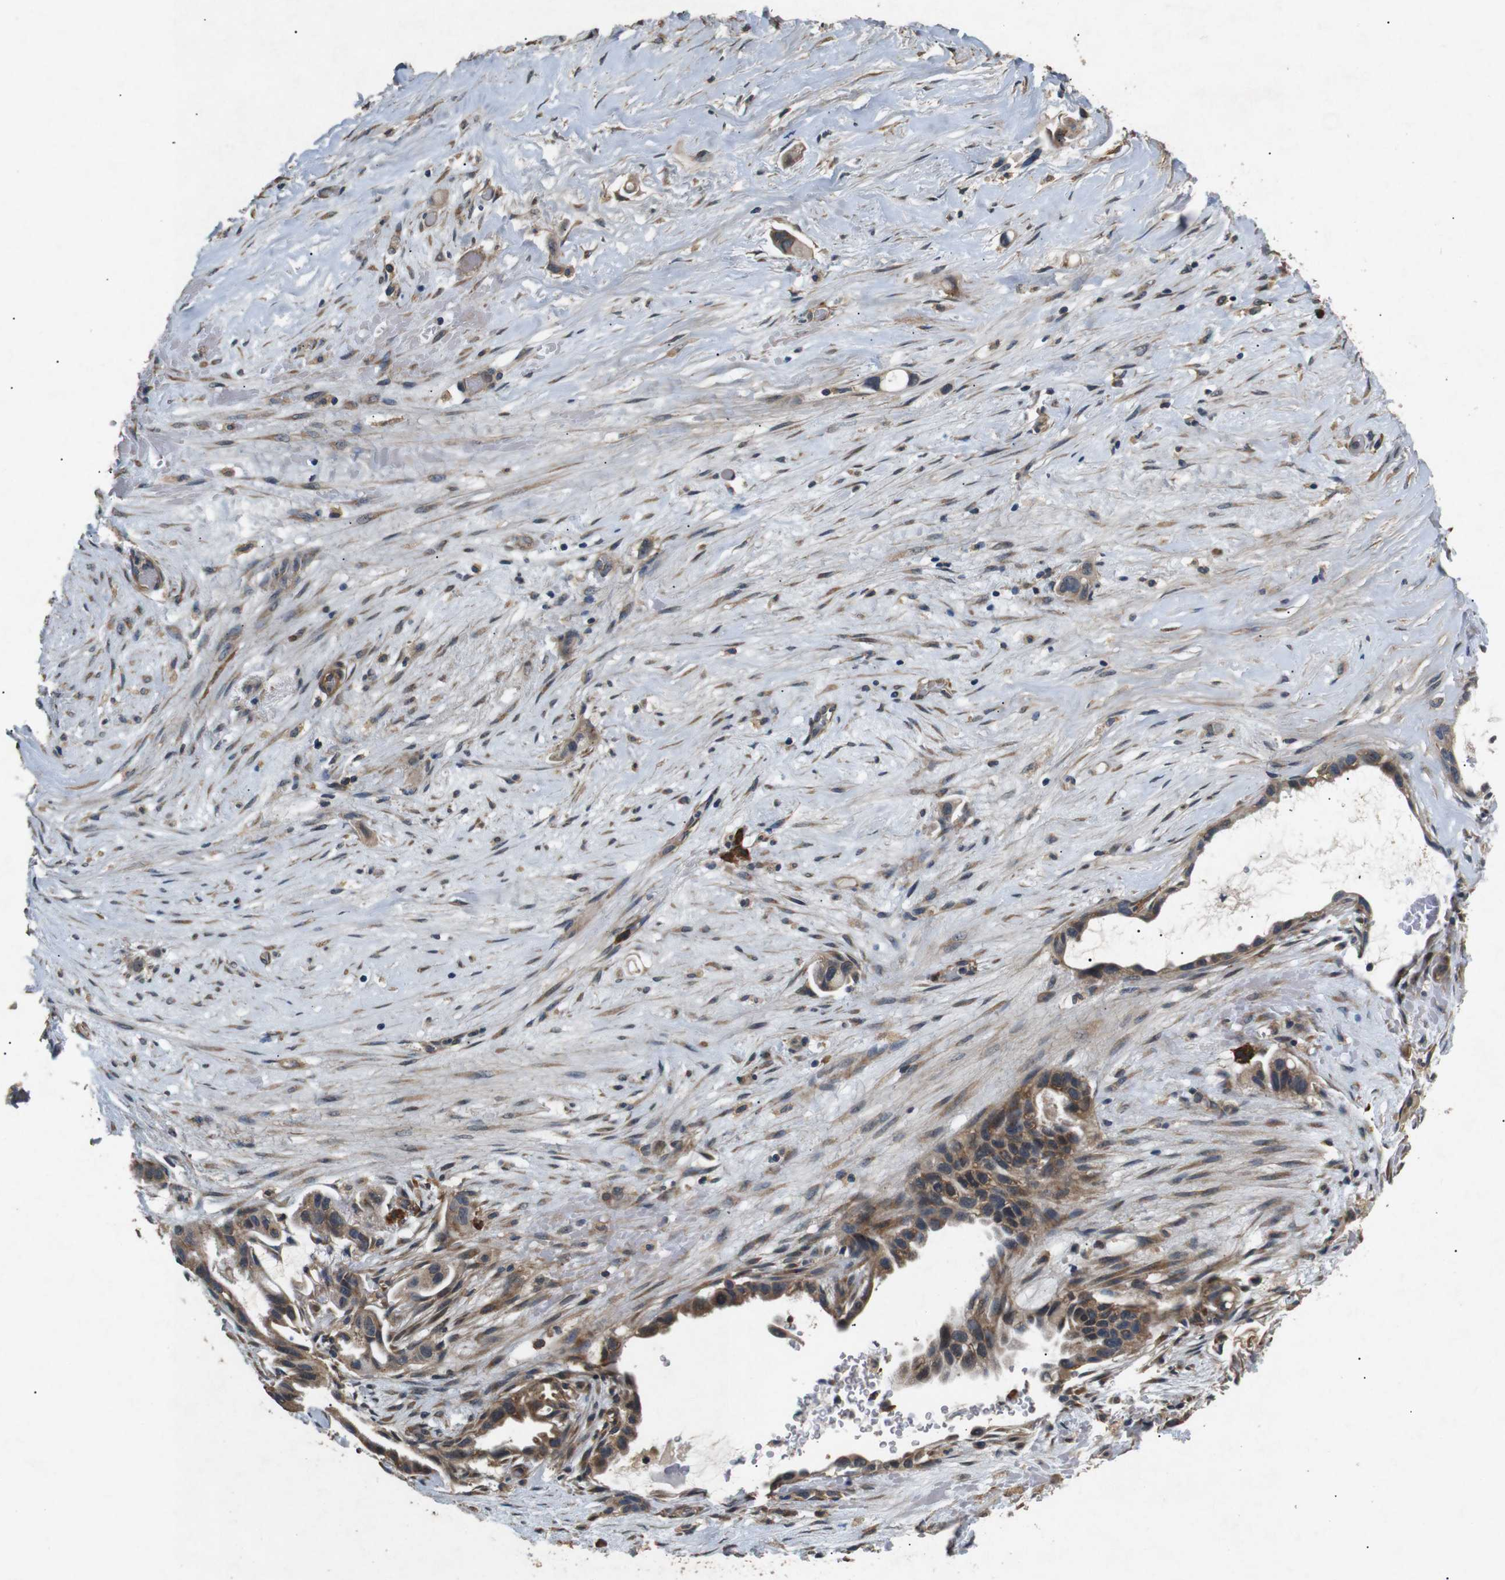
{"staining": {"intensity": "moderate", "quantity": ">75%", "location": "cytoplasmic/membranous"}, "tissue": "liver cancer", "cell_type": "Tumor cells", "image_type": "cancer", "snomed": [{"axis": "morphology", "description": "Cholangiocarcinoma"}, {"axis": "topography", "description": "Liver"}], "caption": "Human liver cancer (cholangiocarcinoma) stained for a protein (brown) shows moderate cytoplasmic/membranous positive expression in approximately >75% of tumor cells.", "gene": "BNIP3", "patient": {"sex": "female", "age": 65}}